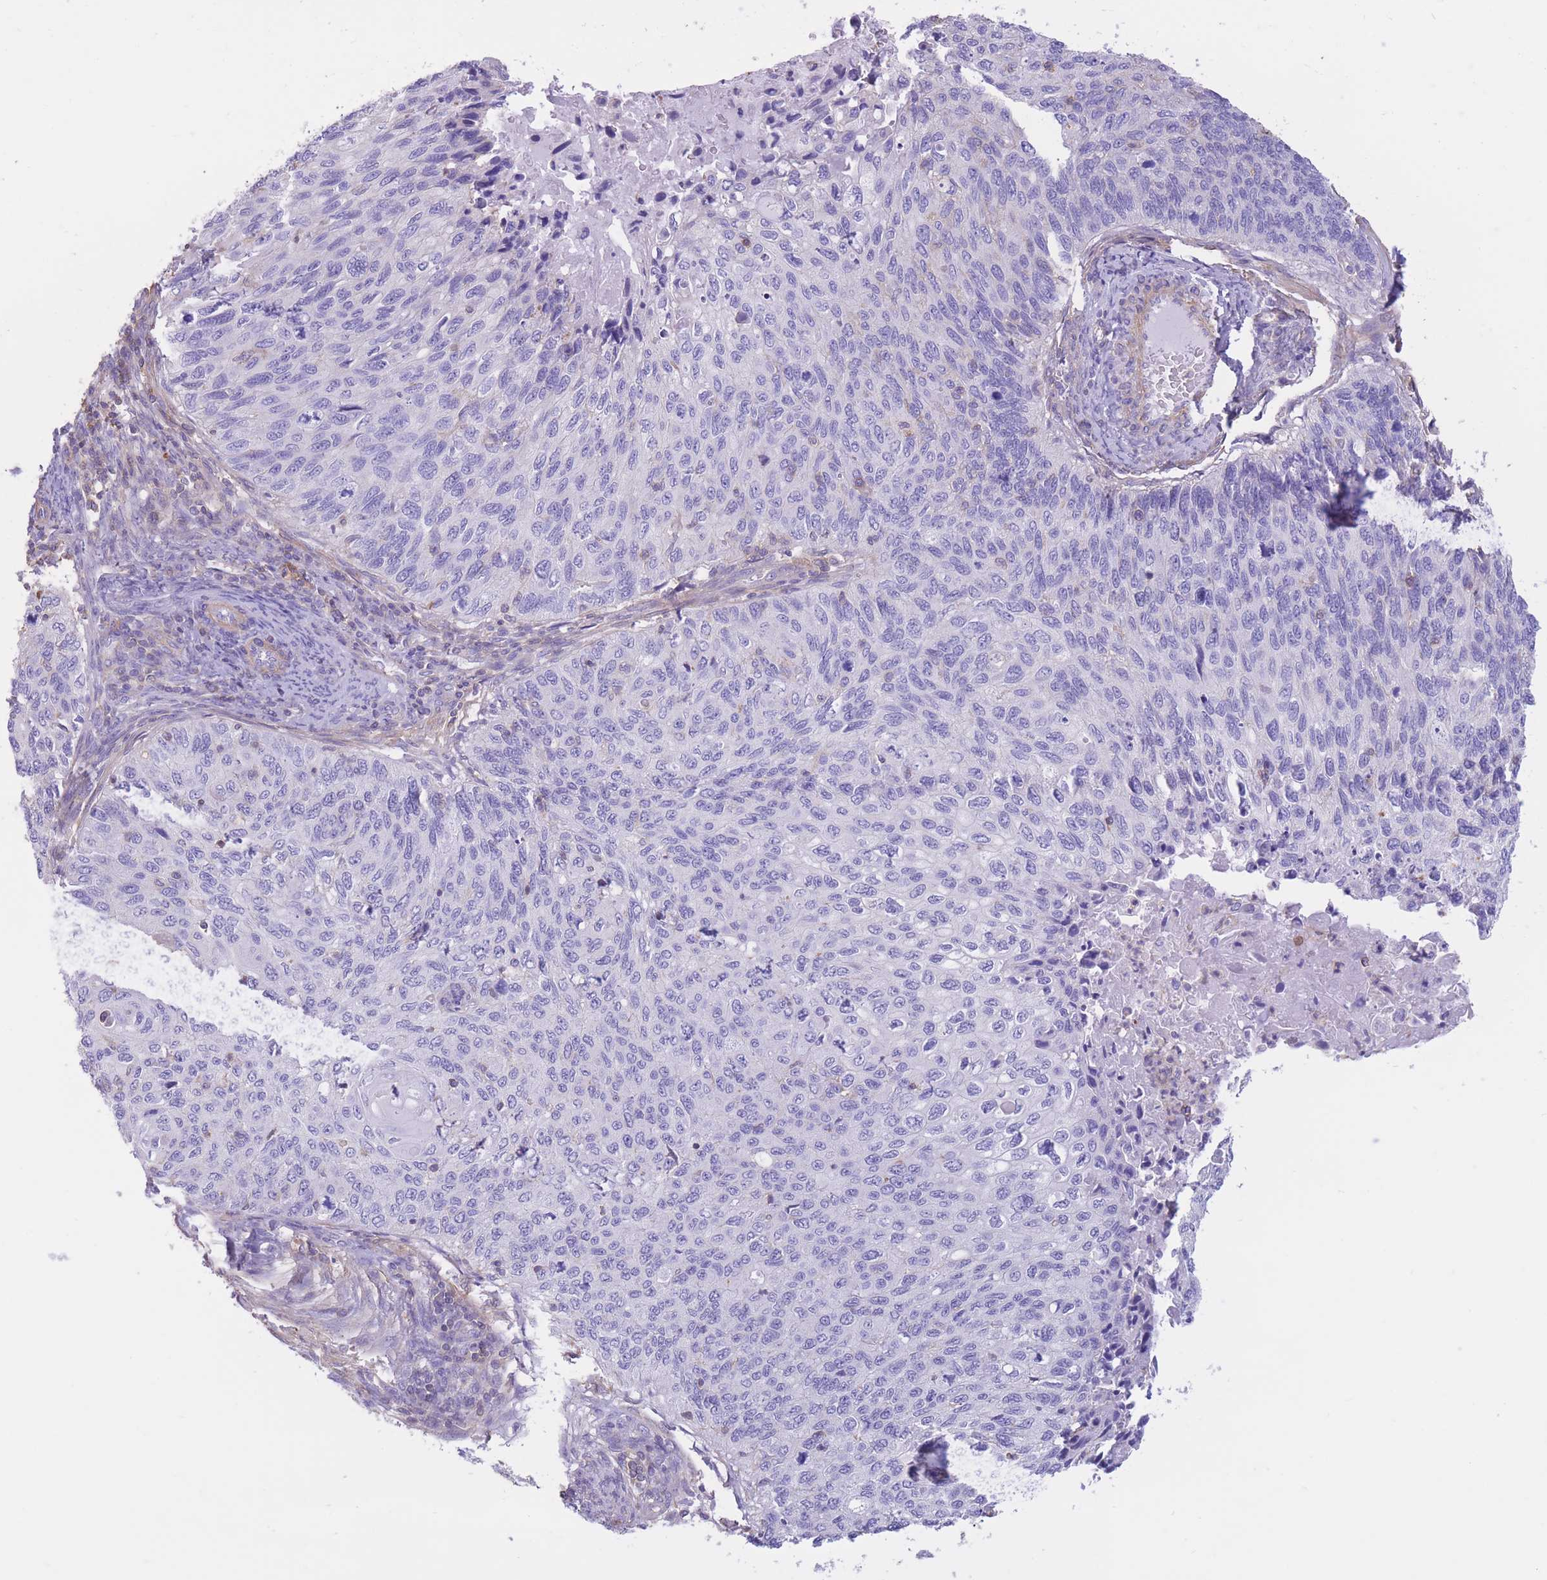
{"staining": {"intensity": "negative", "quantity": "none", "location": "none"}, "tissue": "cervical cancer", "cell_type": "Tumor cells", "image_type": "cancer", "snomed": [{"axis": "morphology", "description": "Squamous cell carcinoma, NOS"}, {"axis": "topography", "description": "Cervix"}], "caption": "Histopathology image shows no significant protein expression in tumor cells of squamous cell carcinoma (cervical).", "gene": "PDHA1", "patient": {"sex": "female", "age": 70}}